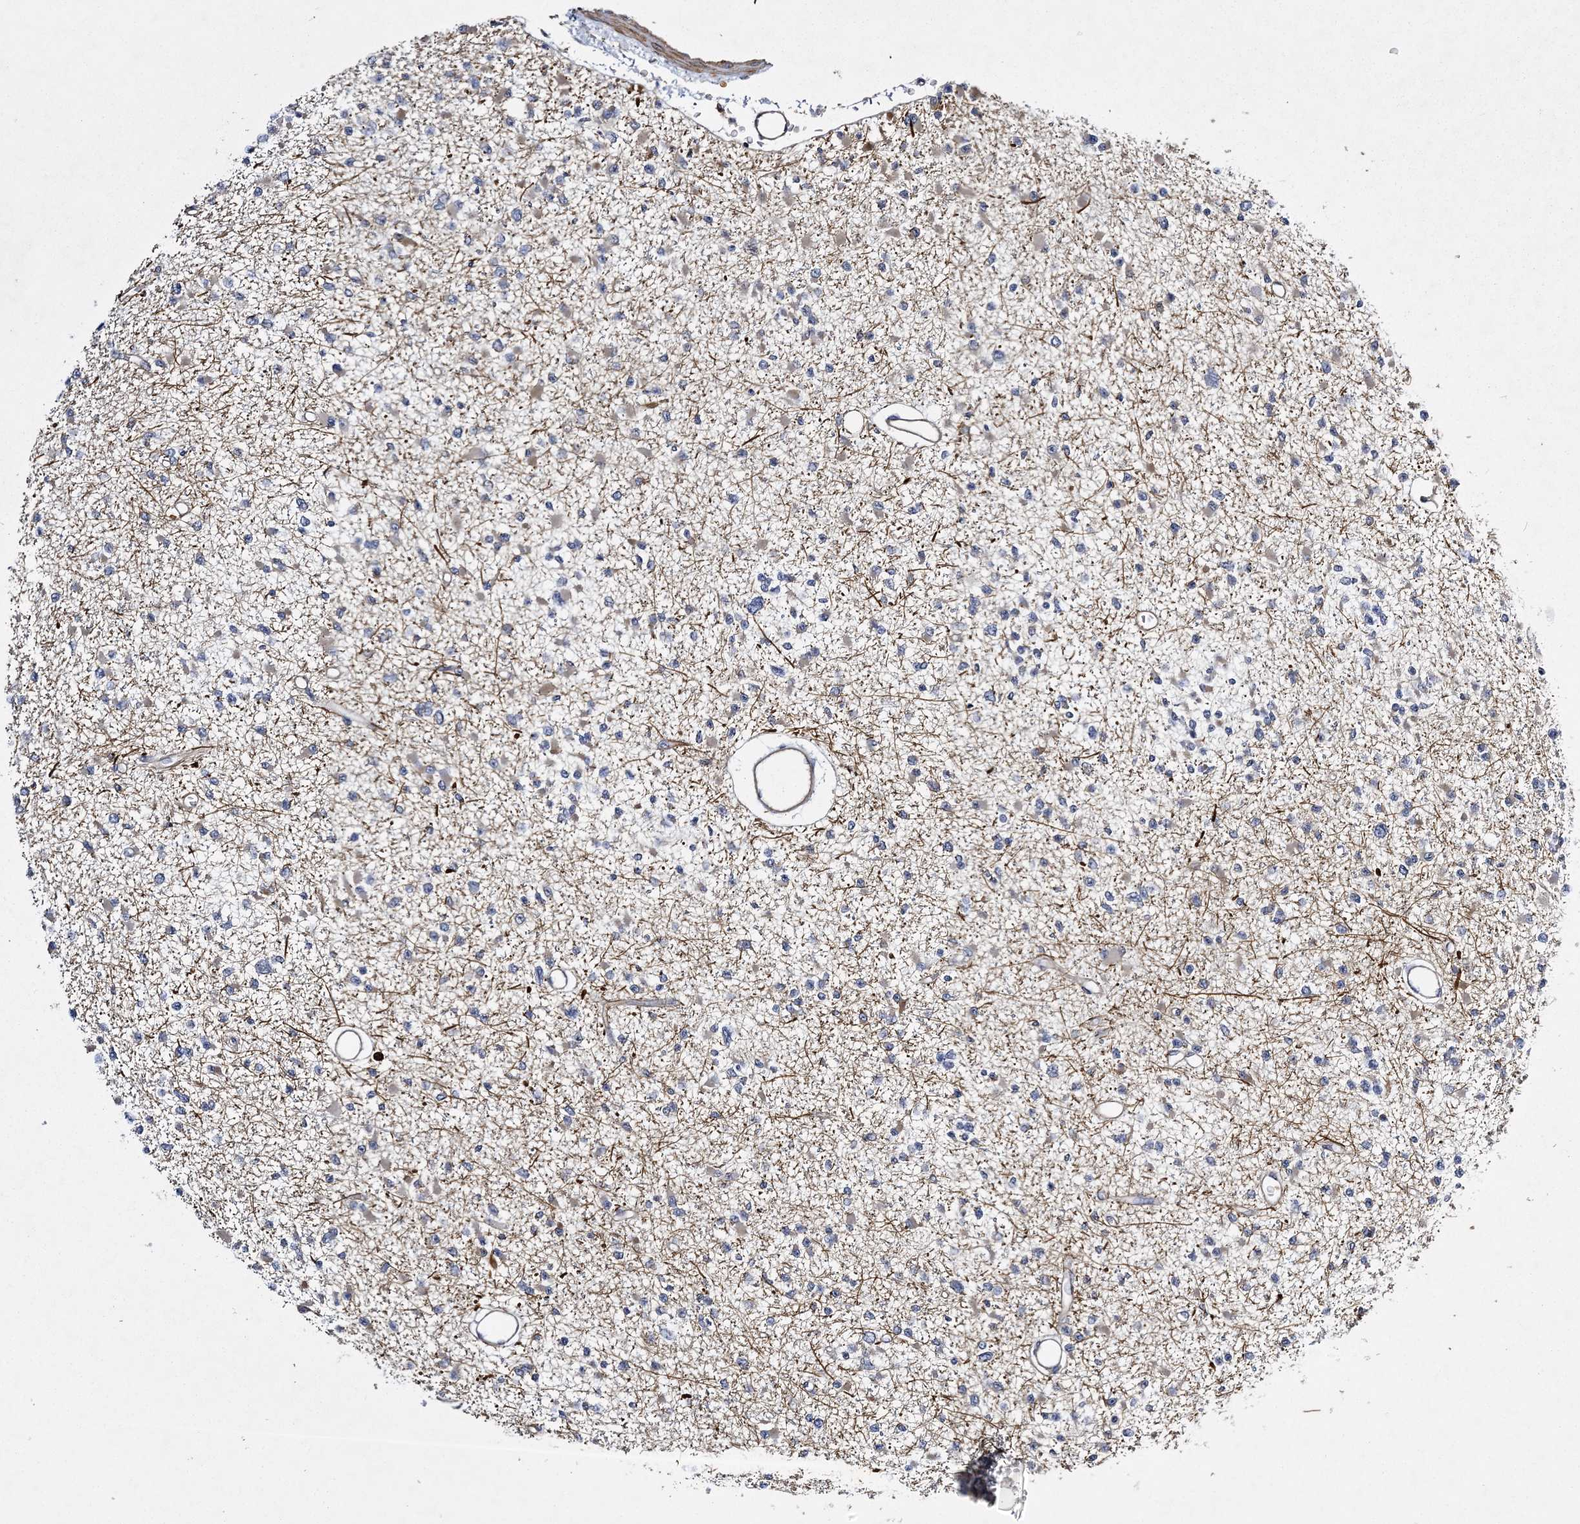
{"staining": {"intensity": "negative", "quantity": "none", "location": "none"}, "tissue": "glioma", "cell_type": "Tumor cells", "image_type": "cancer", "snomed": [{"axis": "morphology", "description": "Glioma, malignant, Low grade"}, {"axis": "topography", "description": "Brain"}], "caption": "IHC photomicrograph of neoplastic tissue: human low-grade glioma (malignant) stained with DAB (3,3'-diaminobenzidine) demonstrates no significant protein staining in tumor cells. Nuclei are stained in blue.", "gene": "CALN1", "patient": {"sex": "female", "age": 22}}